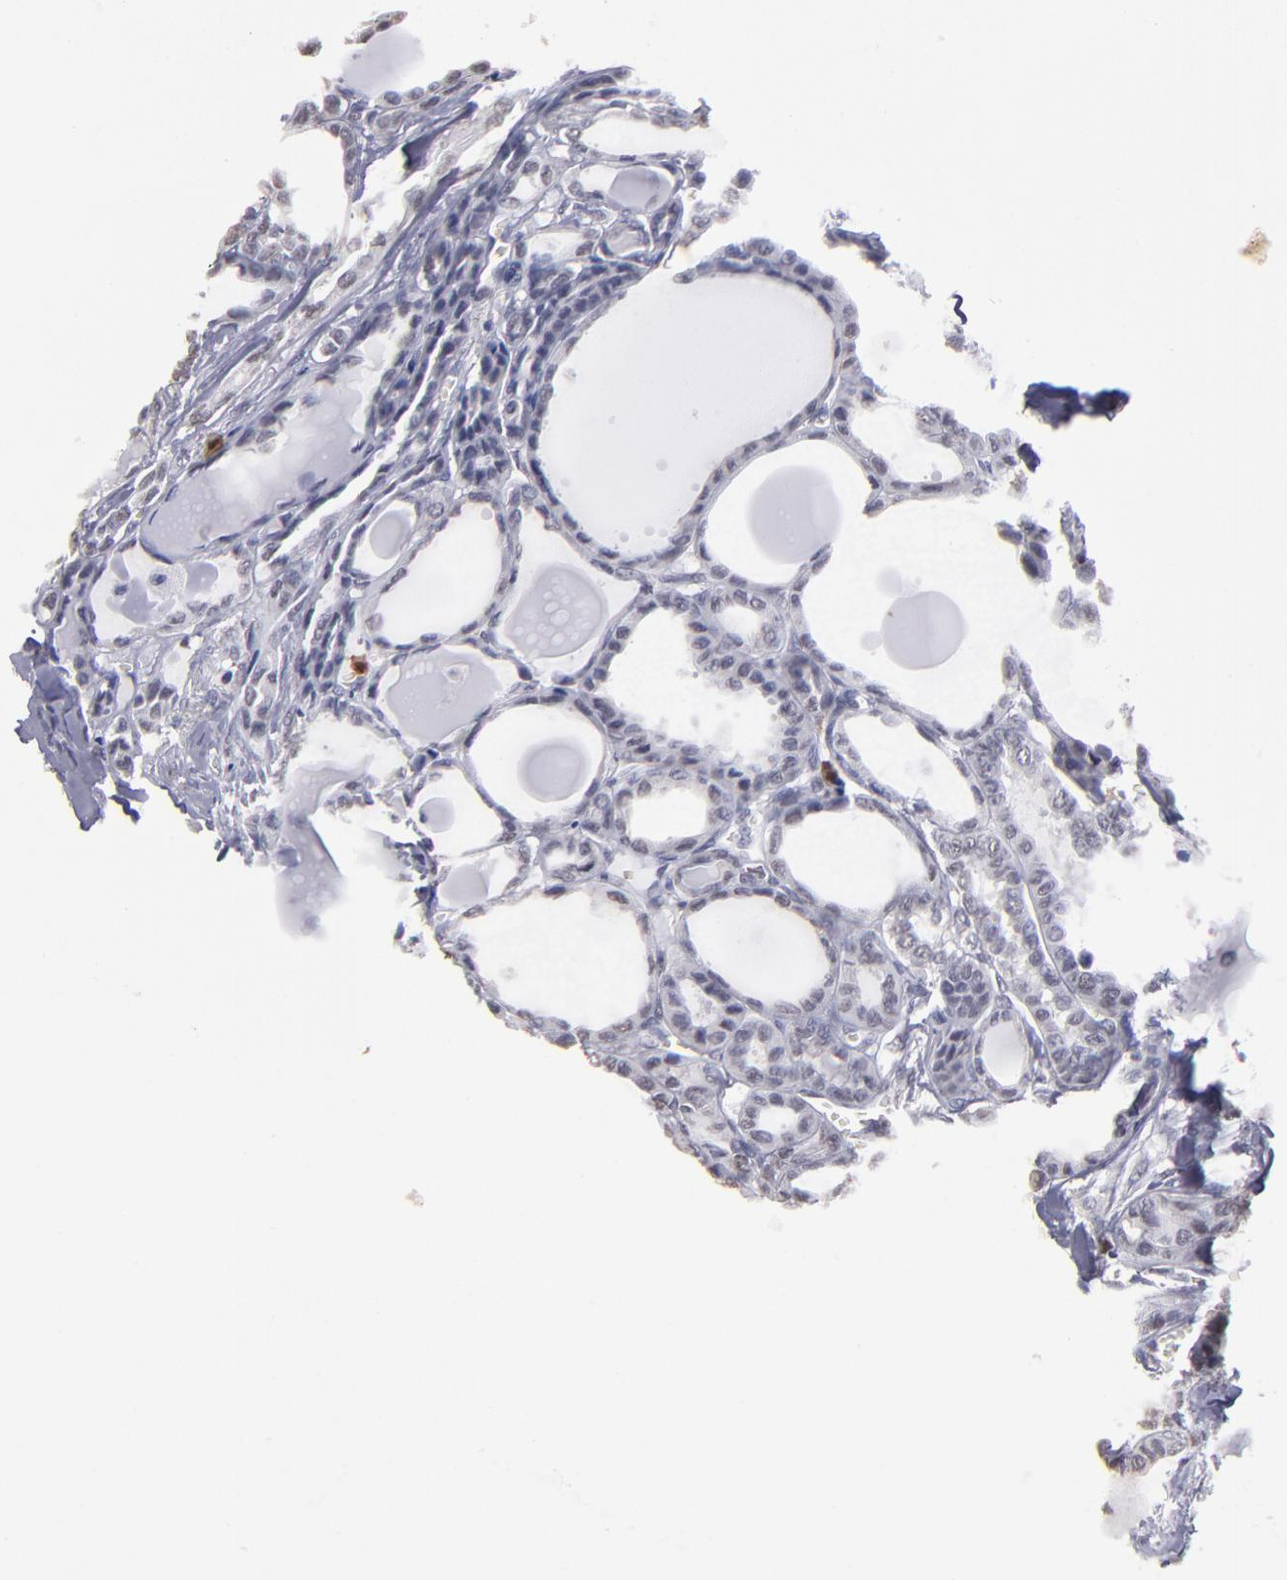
{"staining": {"intensity": "weak", "quantity": "<25%", "location": "nuclear"}, "tissue": "thyroid cancer", "cell_type": "Tumor cells", "image_type": "cancer", "snomed": [{"axis": "morphology", "description": "Carcinoma, NOS"}, {"axis": "topography", "description": "Thyroid gland"}], "caption": "Tumor cells are negative for protein expression in human carcinoma (thyroid).", "gene": "IRF4", "patient": {"sex": "female", "age": 91}}